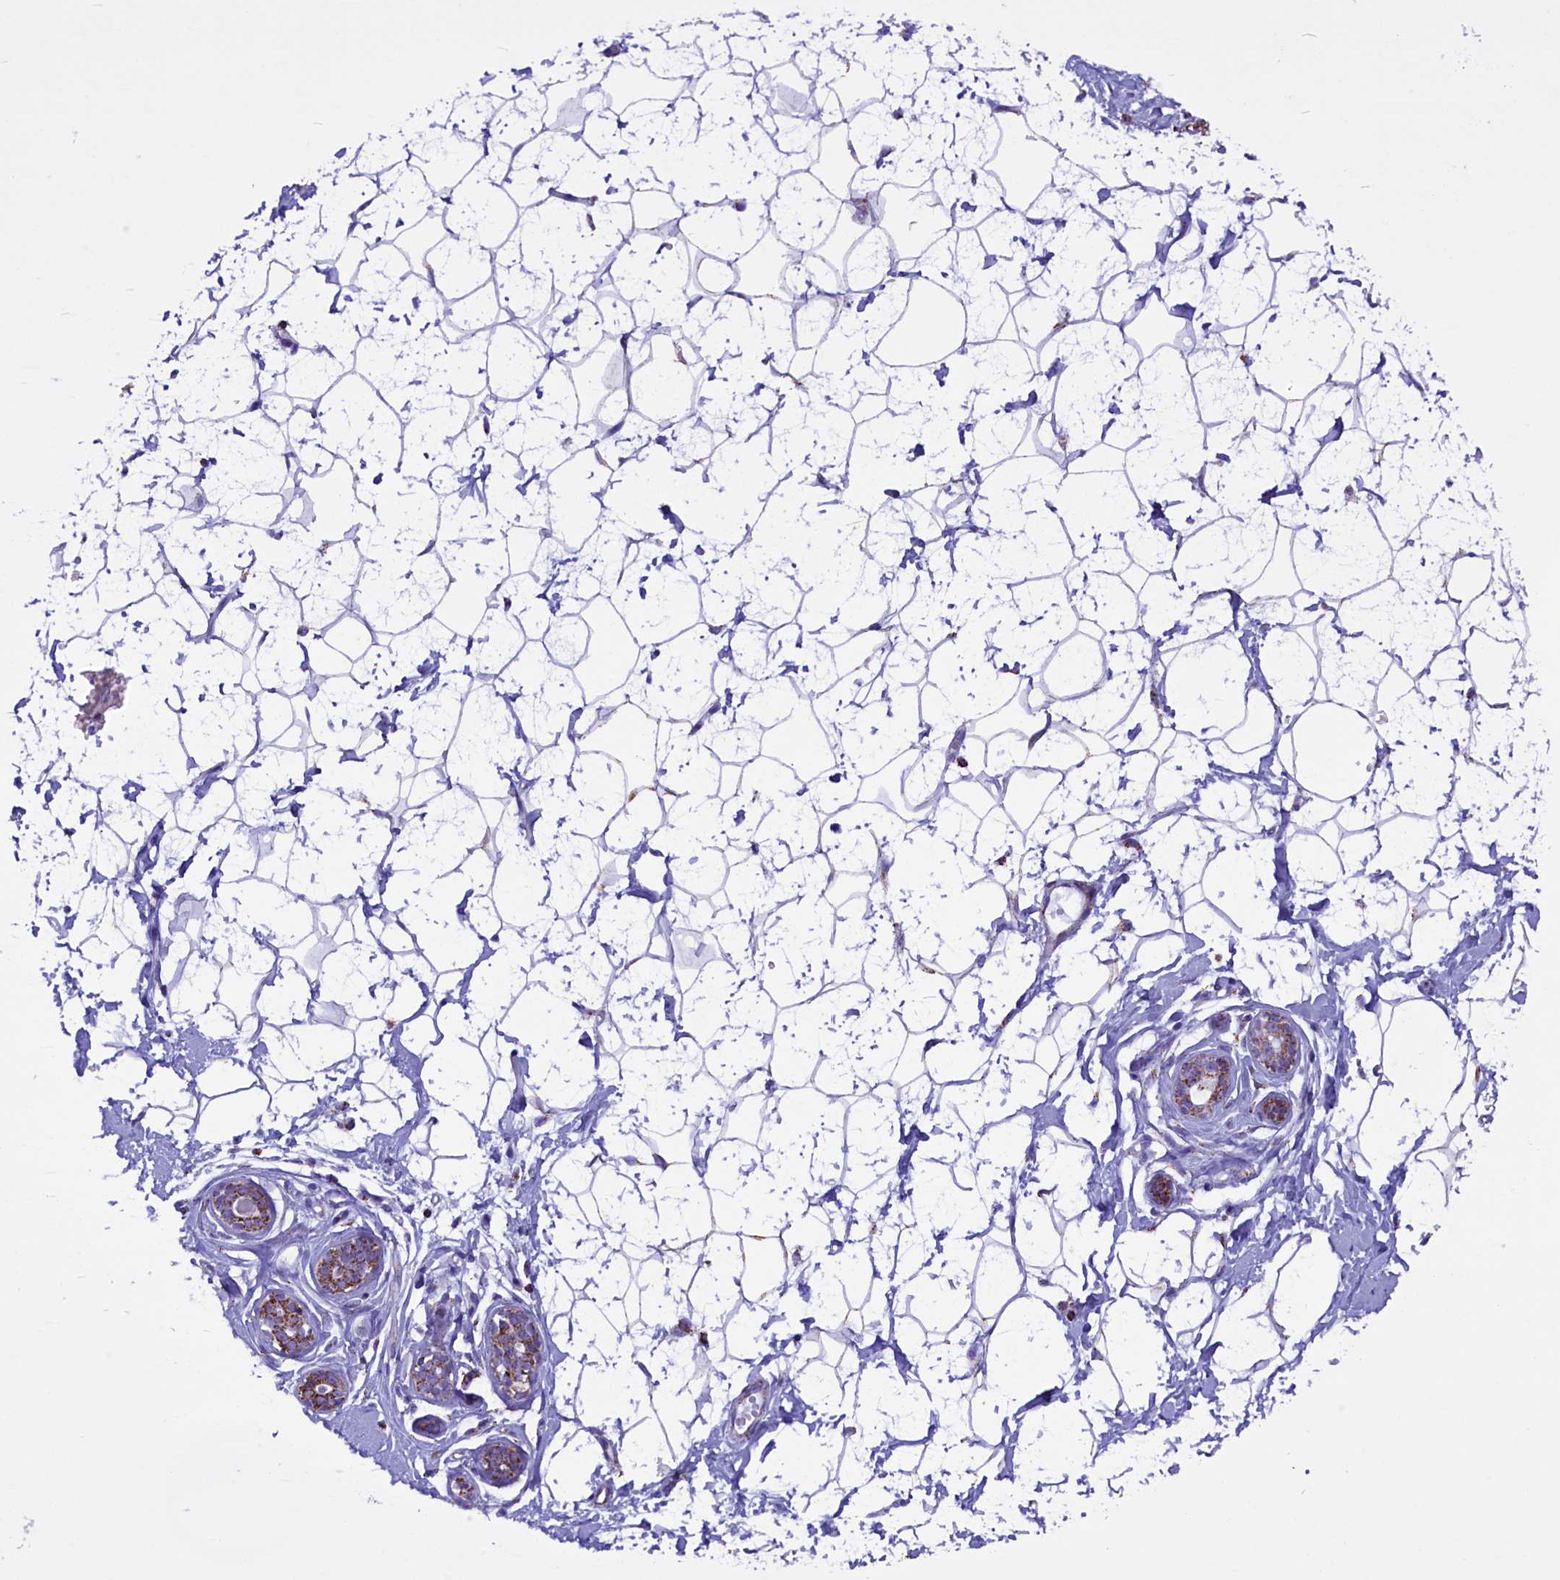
{"staining": {"intensity": "negative", "quantity": "none", "location": "none"}, "tissue": "breast", "cell_type": "Adipocytes", "image_type": "normal", "snomed": [{"axis": "morphology", "description": "Normal tissue, NOS"}, {"axis": "morphology", "description": "Adenoma, NOS"}, {"axis": "topography", "description": "Breast"}], "caption": "Image shows no protein expression in adipocytes of normal breast.", "gene": "ICA1L", "patient": {"sex": "female", "age": 23}}